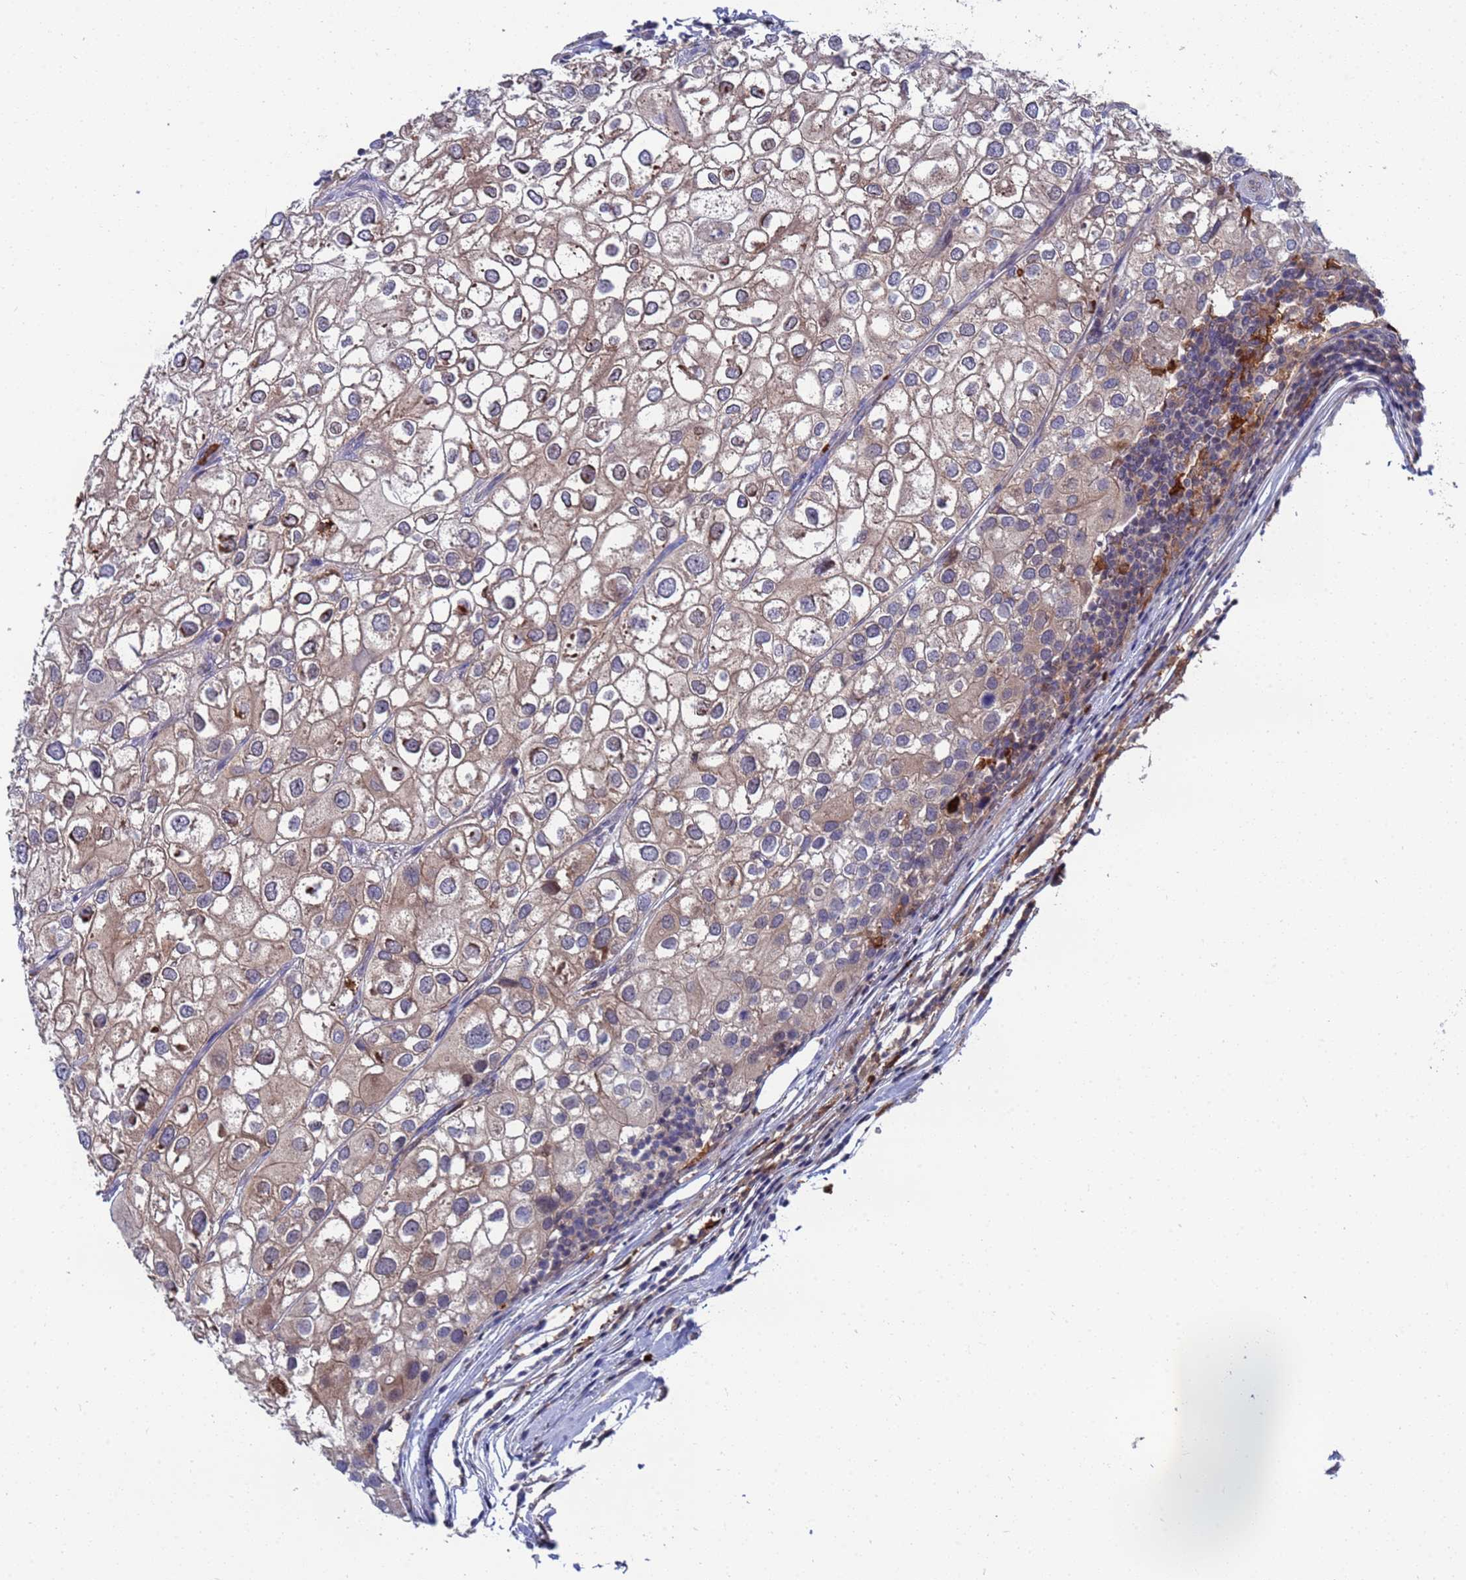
{"staining": {"intensity": "weak", "quantity": "<25%", "location": "cytoplasmic/membranous"}, "tissue": "urothelial cancer", "cell_type": "Tumor cells", "image_type": "cancer", "snomed": [{"axis": "morphology", "description": "Urothelial carcinoma, High grade"}, {"axis": "topography", "description": "Urinary bladder"}], "caption": "High power microscopy image of an immunohistochemistry (IHC) image of high-grade urothelial carcinoma, revealing no significant positivity in tumor cells.", "gene": "TMBIM6", "patient": {"sex": "male", "age": 64}}